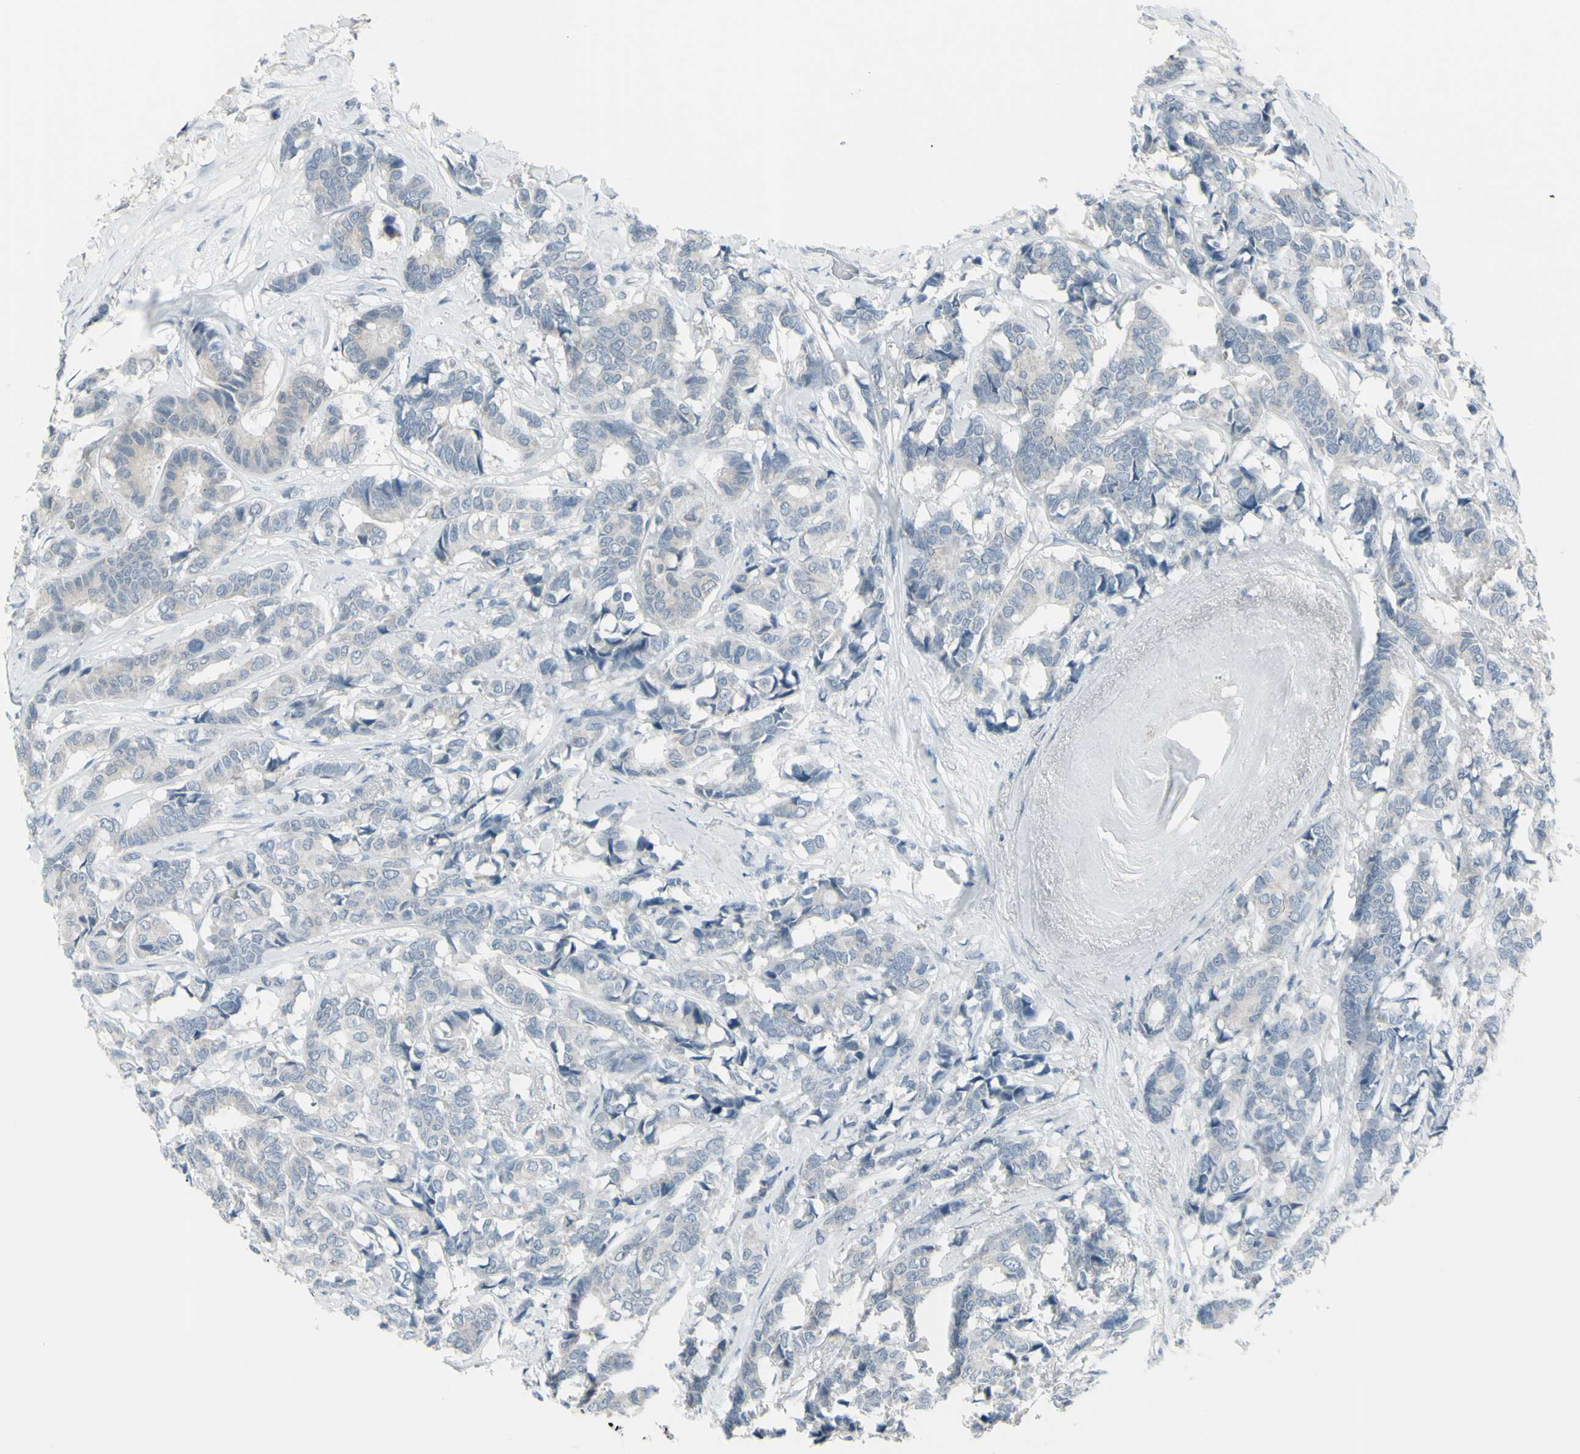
{"staining": {"intensity": "negative", "quantity": "none", "location": "none"}, "tissue": "breast cancer", "cell_type": "Tumor cells", "image_type": "cancer", "snomed": [{"axis": "morphology", "description": "Duct carcinoma"}, {"axis": "topography", "description": "Breast"}], "caption": "Tumor cells show no significant protein staining in breast cancer (invasive ductal carcinoma). (IHC, brightfield microscopy, high magnification).", "gene": "RAB3A", "patient": {"sex": "female", "age": 87}}